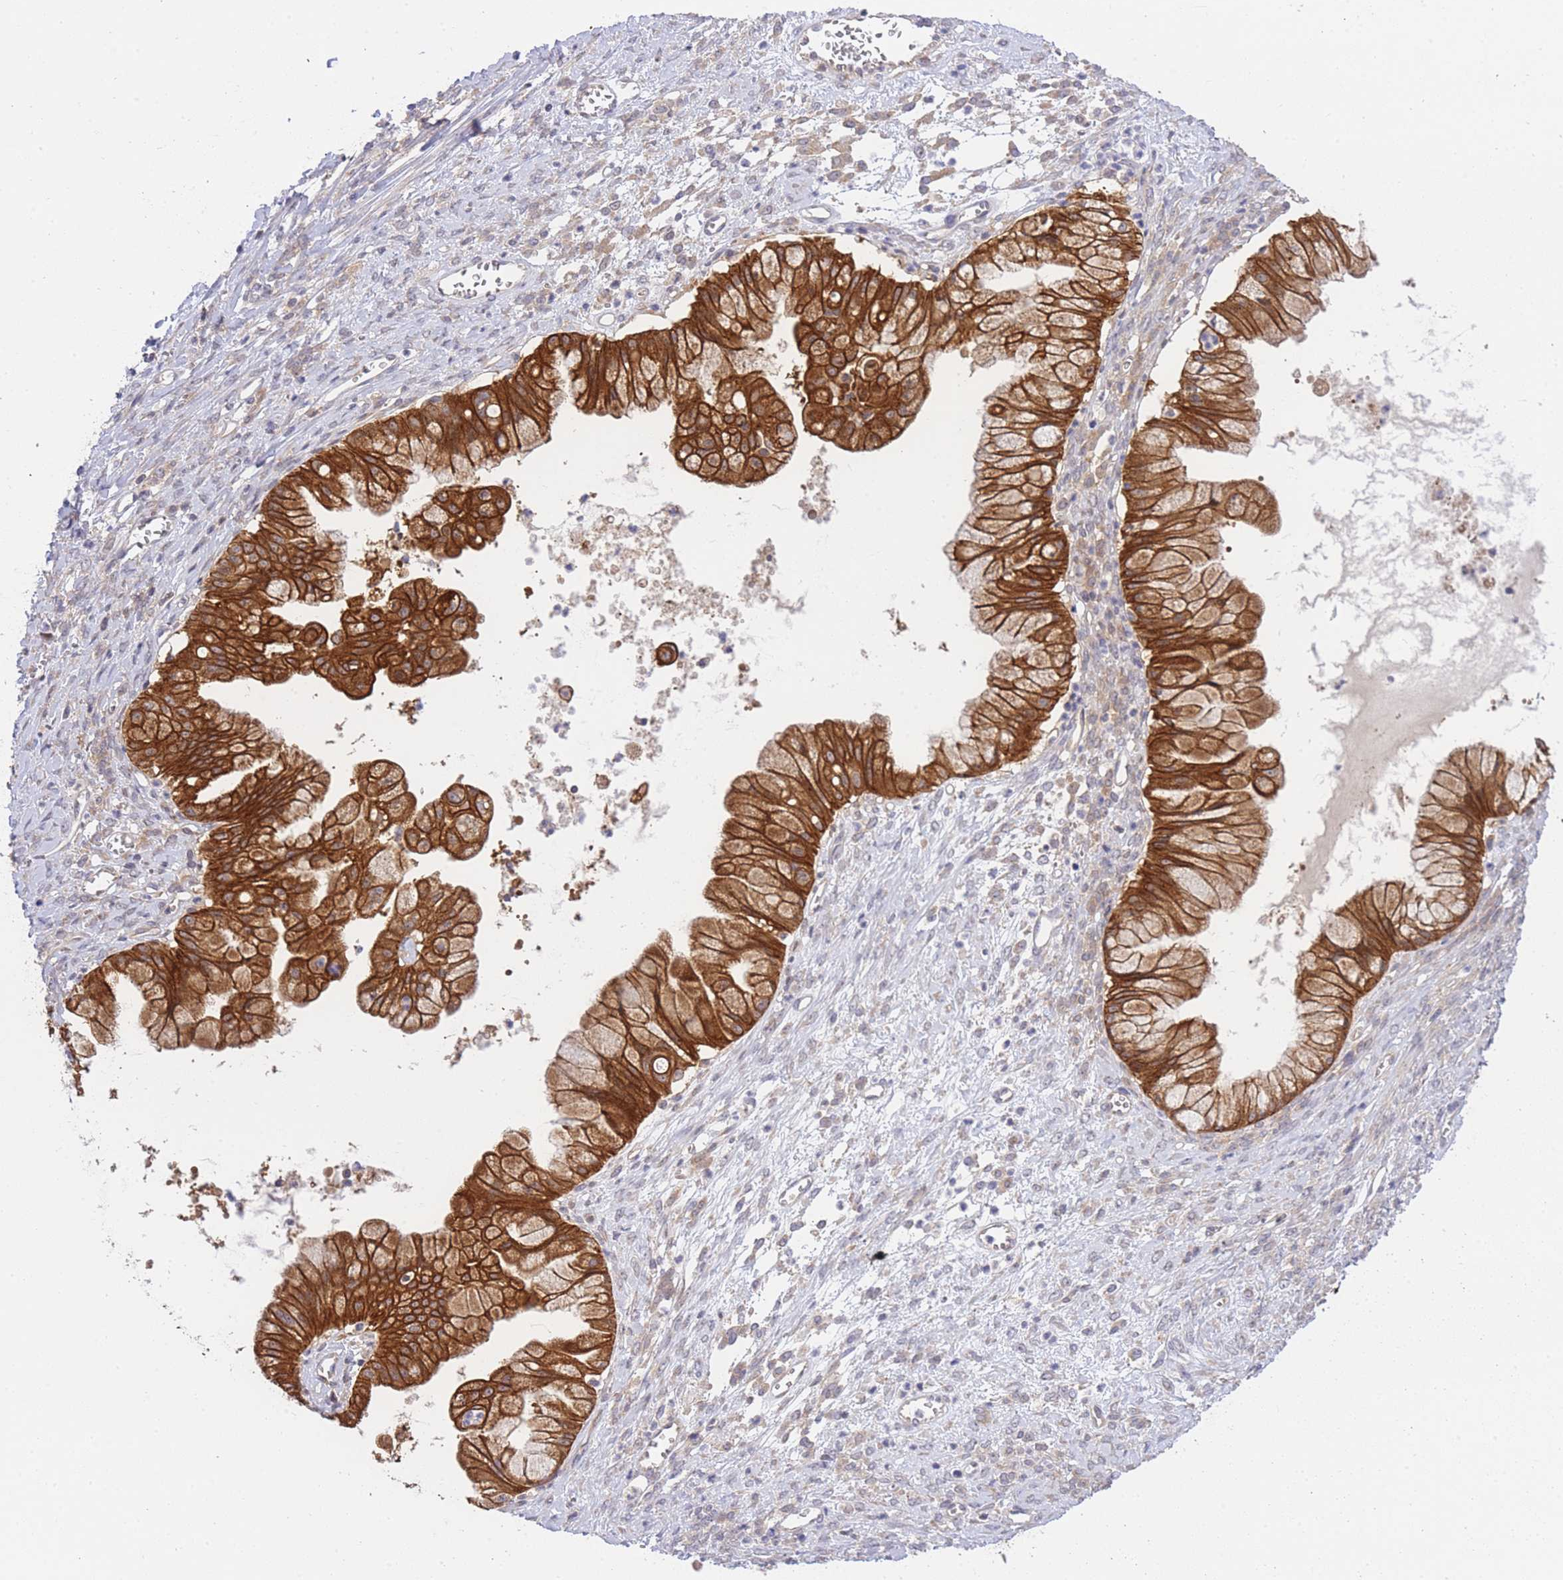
{"staining": {"intensity": "strong", "quantity": ">75%", "location": "cytoplasmic/membranous"}, "tissue": "ovarian cancer", "cell_type": "Tumor cells", "image_type": "cancer", "snomed": [{"axis": "morphology", "description": "Cystadenocarcinoma, mucinous, NOS"}, {"axis": "topography", "description": "Ovary"}], "caption": "Immunohistochemical staining of human ovarian cancer (mucinous cystadenocarcinoma) demonstrates strong cytoplasmic/membranous protein expression in about >75% of tumor cells.", "gene": "EIF2B2", "patient": {"sex": "female", "age": 70}}